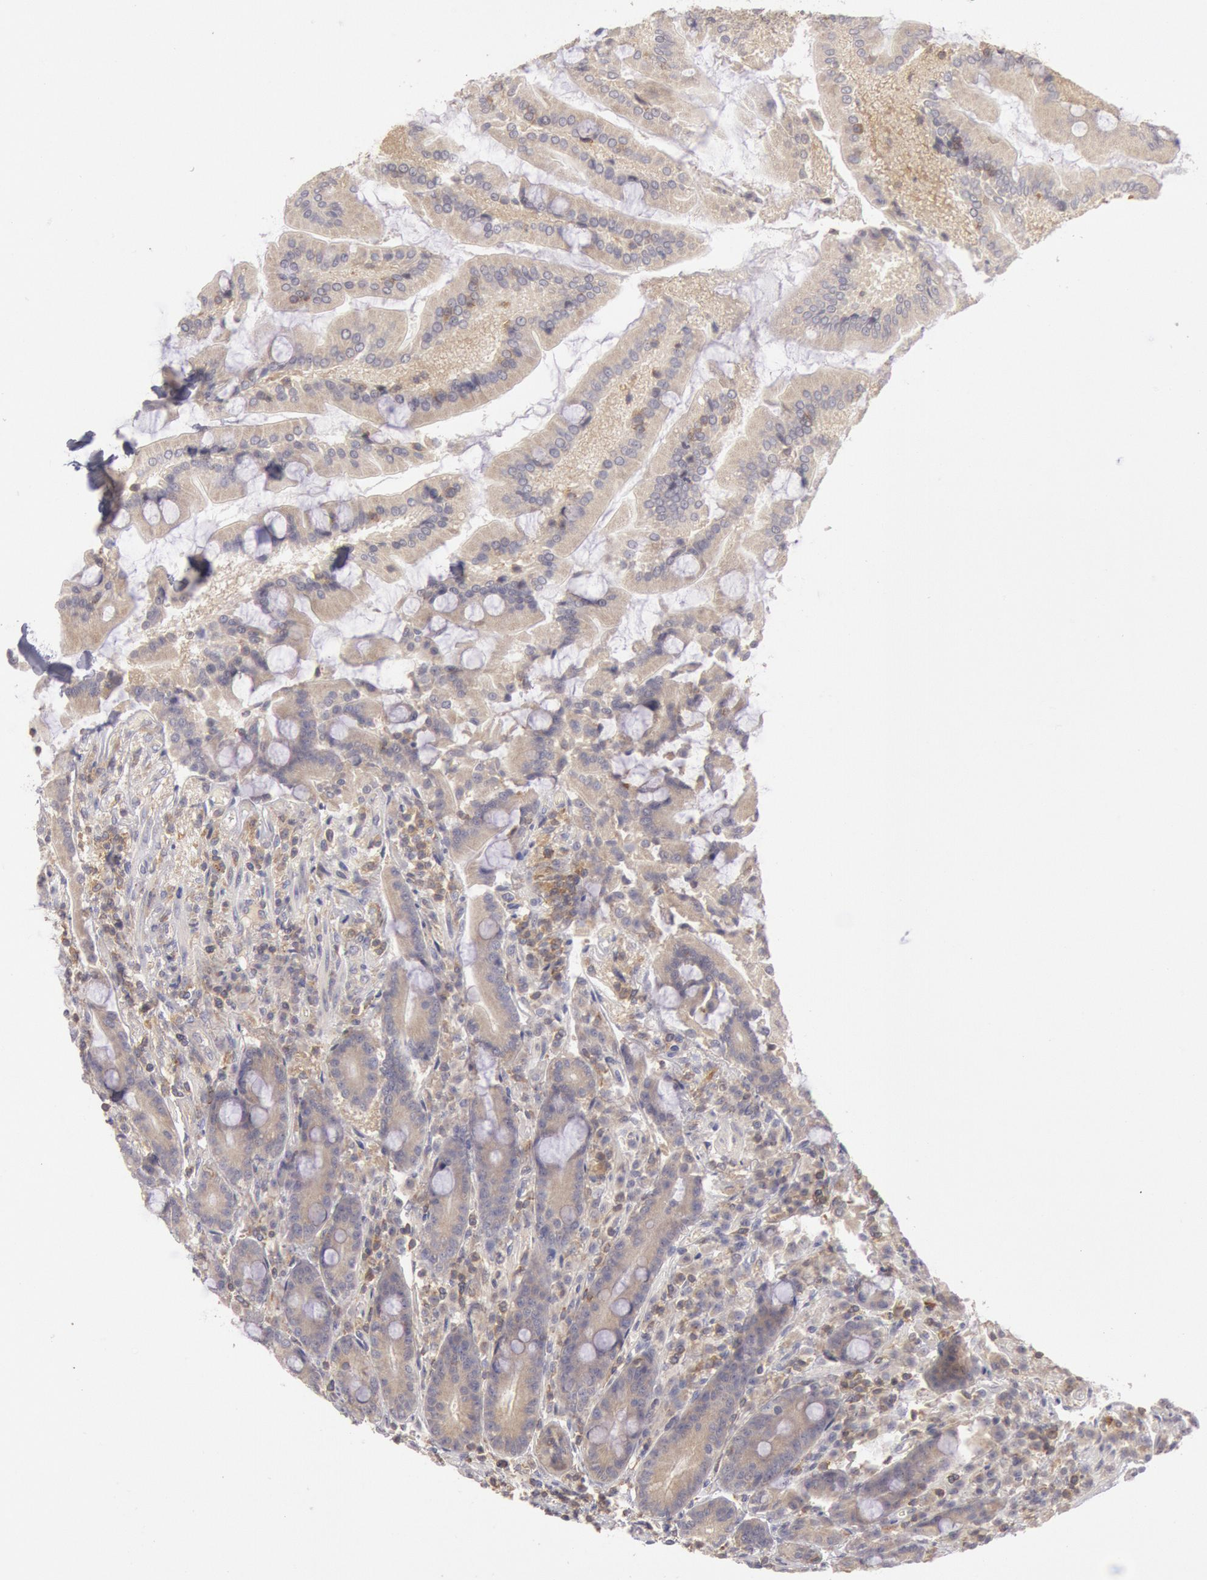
{"staining": {"intensity": "weak", "quantity": ">75%", "location": "cytoplasmic/membranous"}, "tissue": "duodenum", "cell_type": "Glandular cells", "image_type": "normal", "snomed": [{"axis": "morphology", "description": "Normal tissue, NOS"}, {"axis": "topography", "description": "Duodenum"}], "caption": "A low amount of weak cytoplasmic/membranous expression is present in approximately >75% of glandular cells in benign duodenum.", "gene": "PIK3R1", "patient": {"sex": "female", "age": 64}}